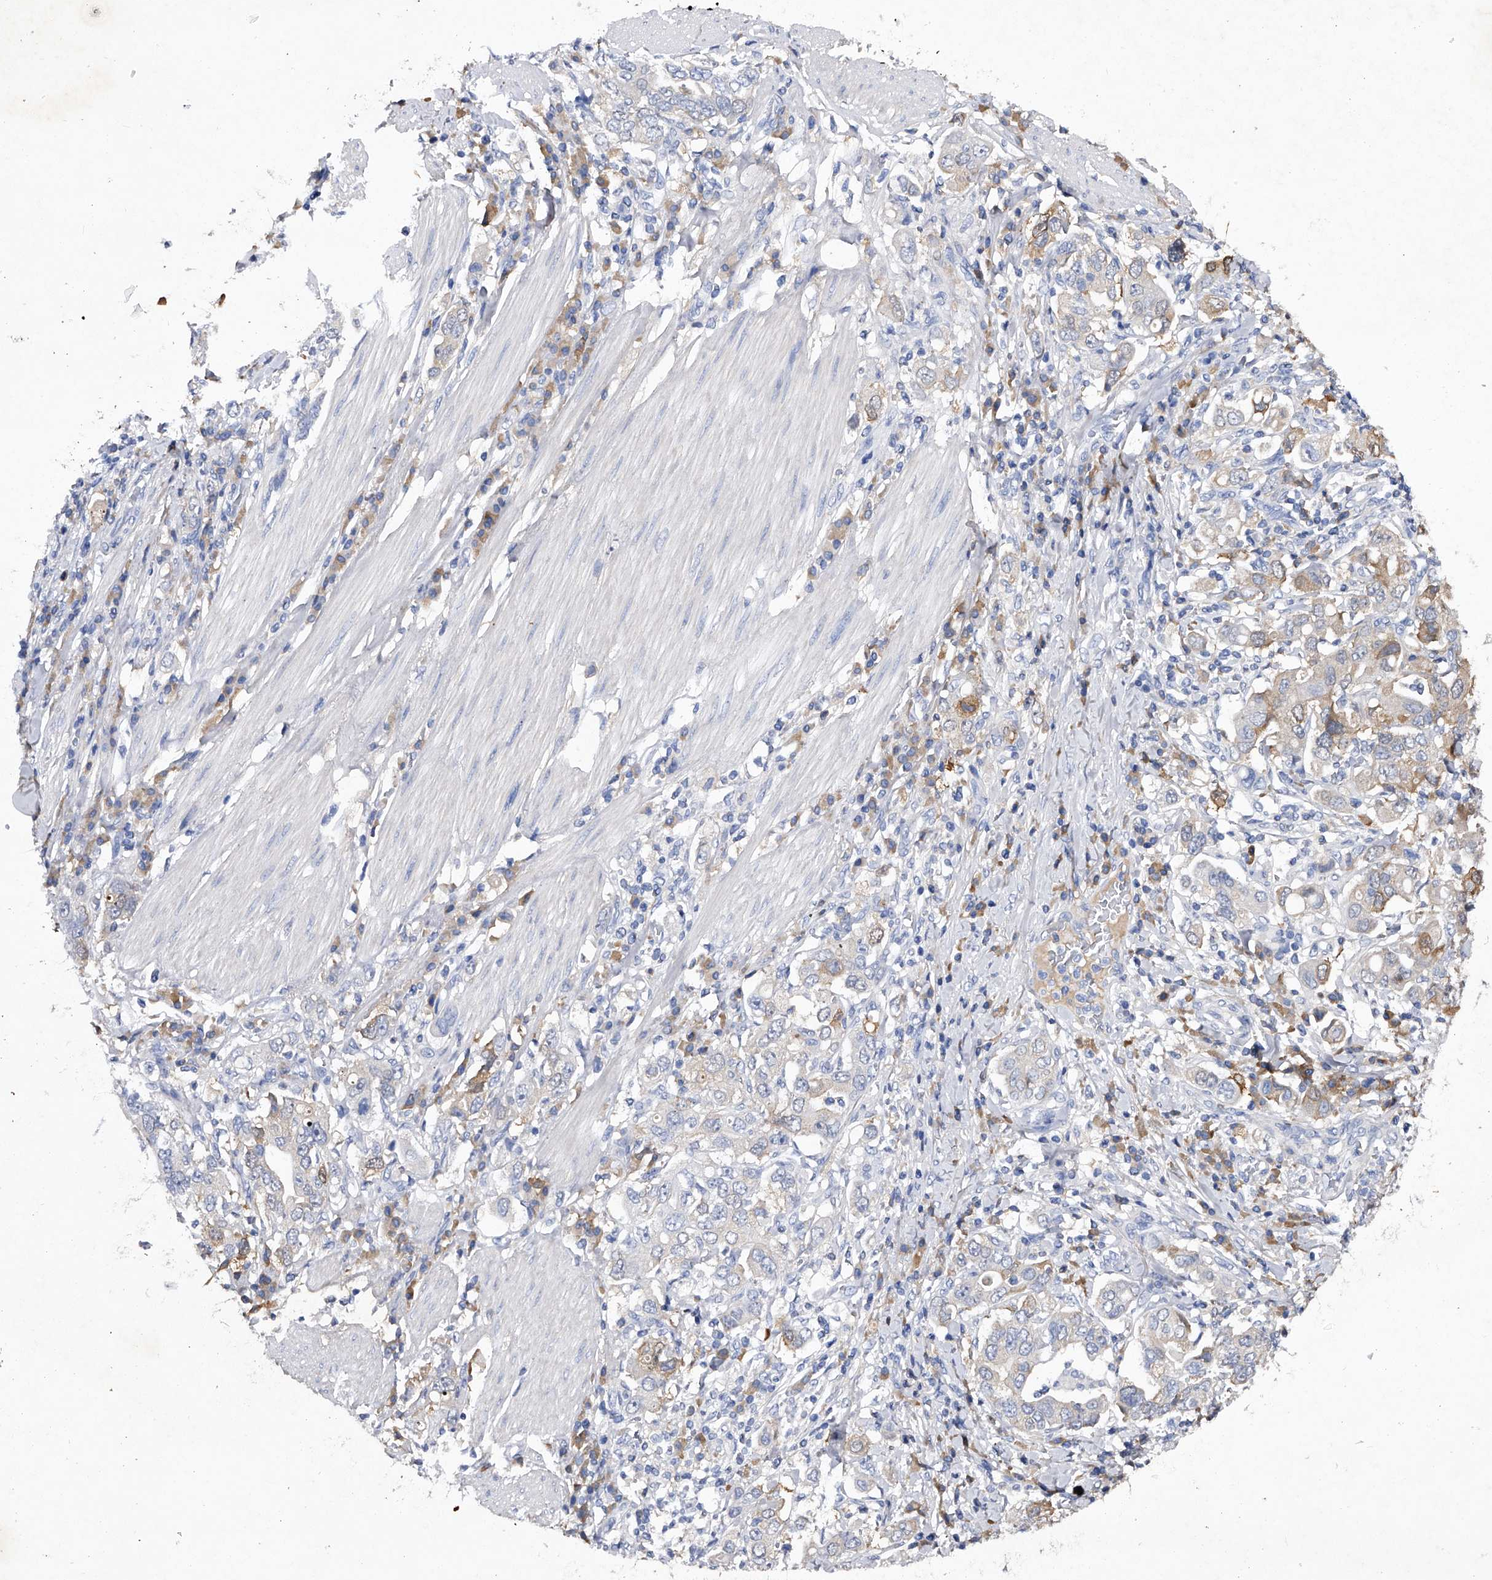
{"staining": {"intensity": "weak", "quantity": "<25%", "location": "cytoplasmic/membranous"}, "tissue": "stomach cancer", "cell_type": "Tumor cells", "image_type": "cancer", "snomed": [{"axis": "morphology", "description": "Adenocarcinoma, NOS"}, {"axis": "topography", "description": "Stomach, upper"}], "caption": "There is no significant staining in tumor cells of stomach adenocarcinoma. The staining was performed using DAB (3,3'-diaminobenzidine) to visualize the protein expression in brown, while the nuclei were stained in blue with hematoxylin (Magnification: 20x).", "gene": "ASNS", "patient": {"sex": "male", "age": 62}}